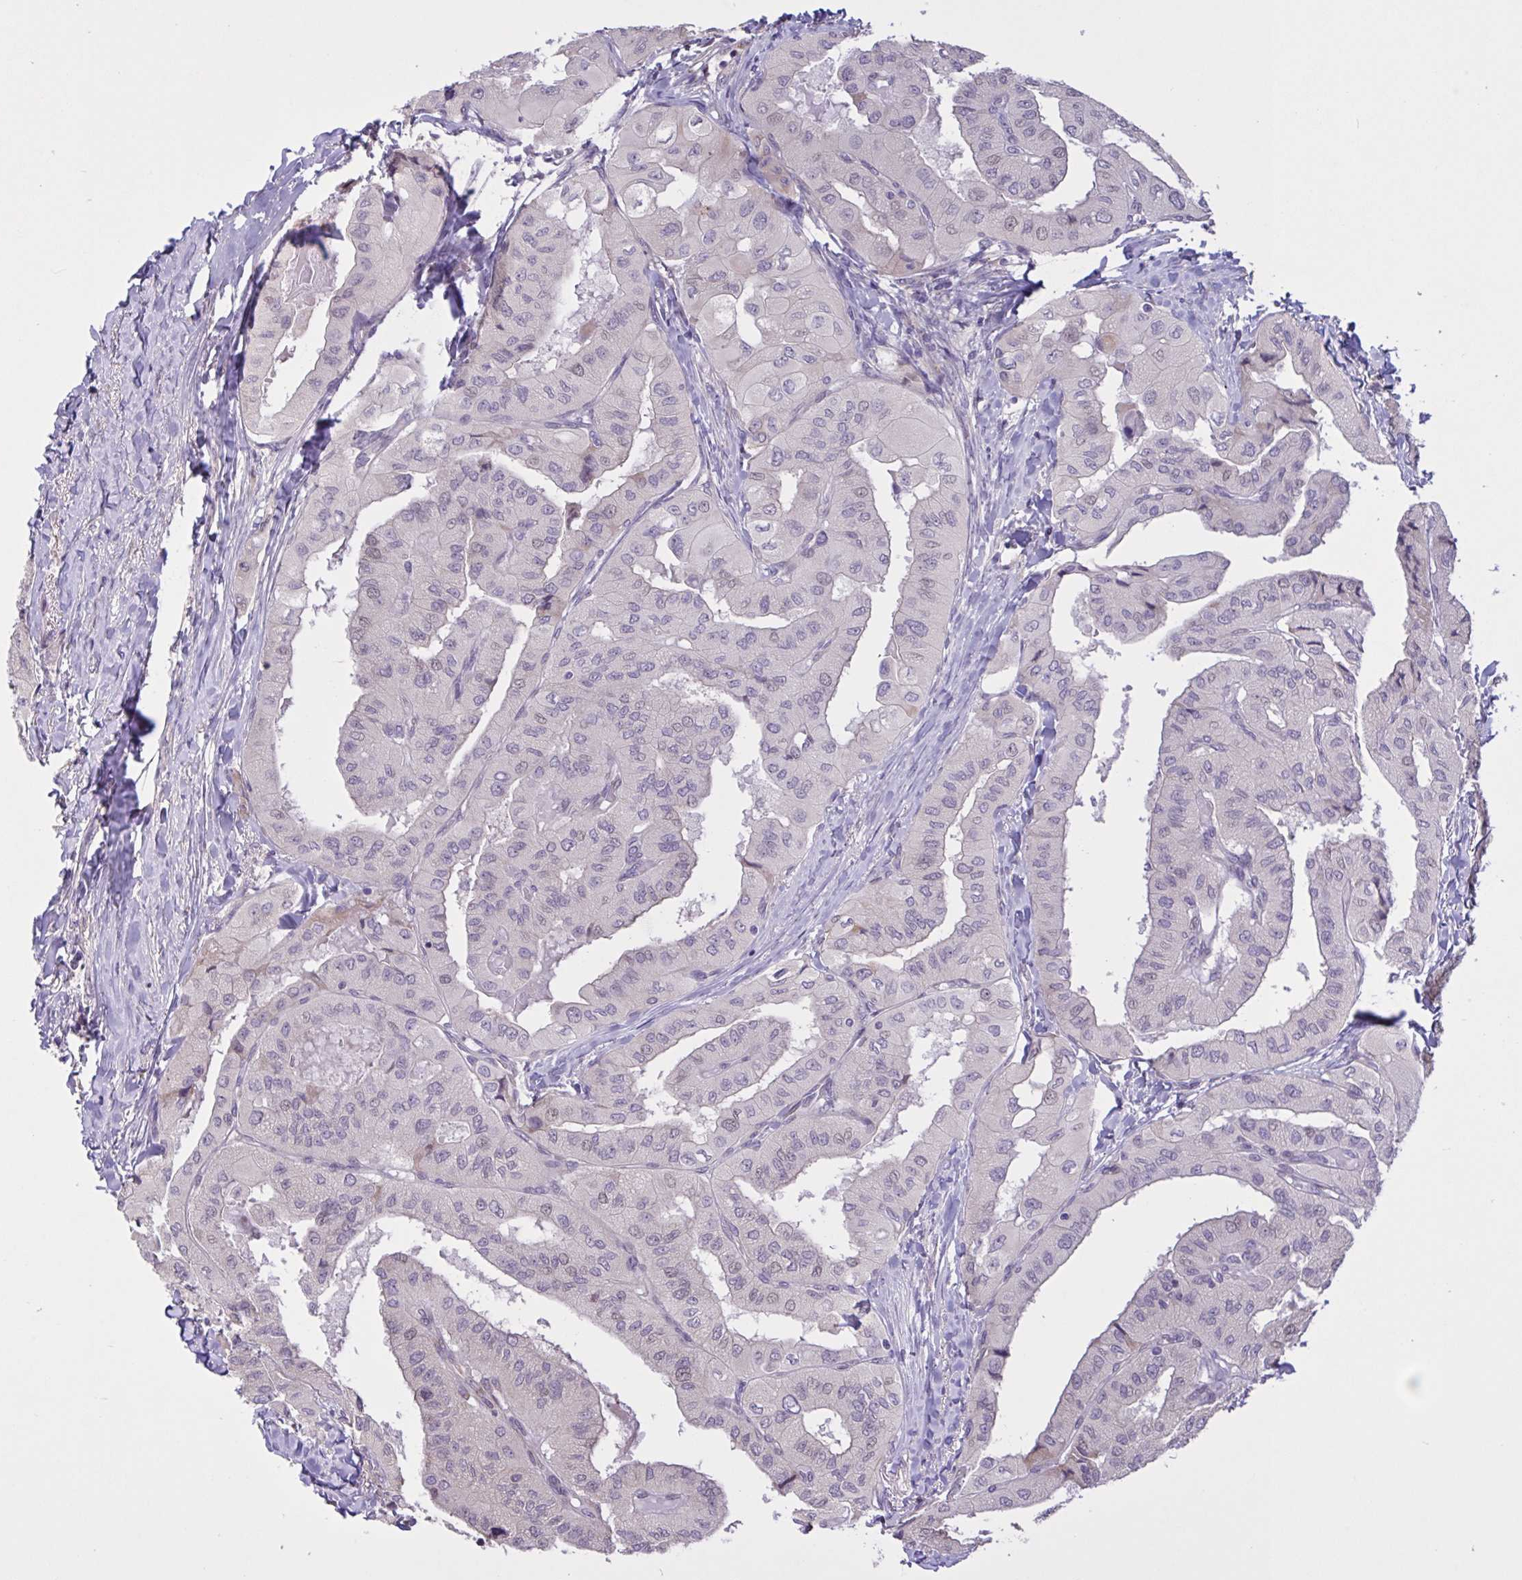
{"staining": {"intensity": "negative", "quantity": "none", "location": "none"}, "tissue": "thyroid cancer", "cell_type": "Tumor cells", "image_type": "cancer", "snomed": [{"axis": "morphology", "description": "Normal tissue, NOS"}, {"axis": "morphology", "description": "Papillary adenocarcinoma, NOS"}, {"axis": "topography", "description": "Thyroid gland"}], "caption": "Immunohistochemistry (IHC) photomicrograph of human papillary adenocarcinoma (thyroid) stained for a protein (brown), which reveals no expression in tumor cells.", "gene": "MRGPRX2", "patient": {"sex": "female", "age": 59}}